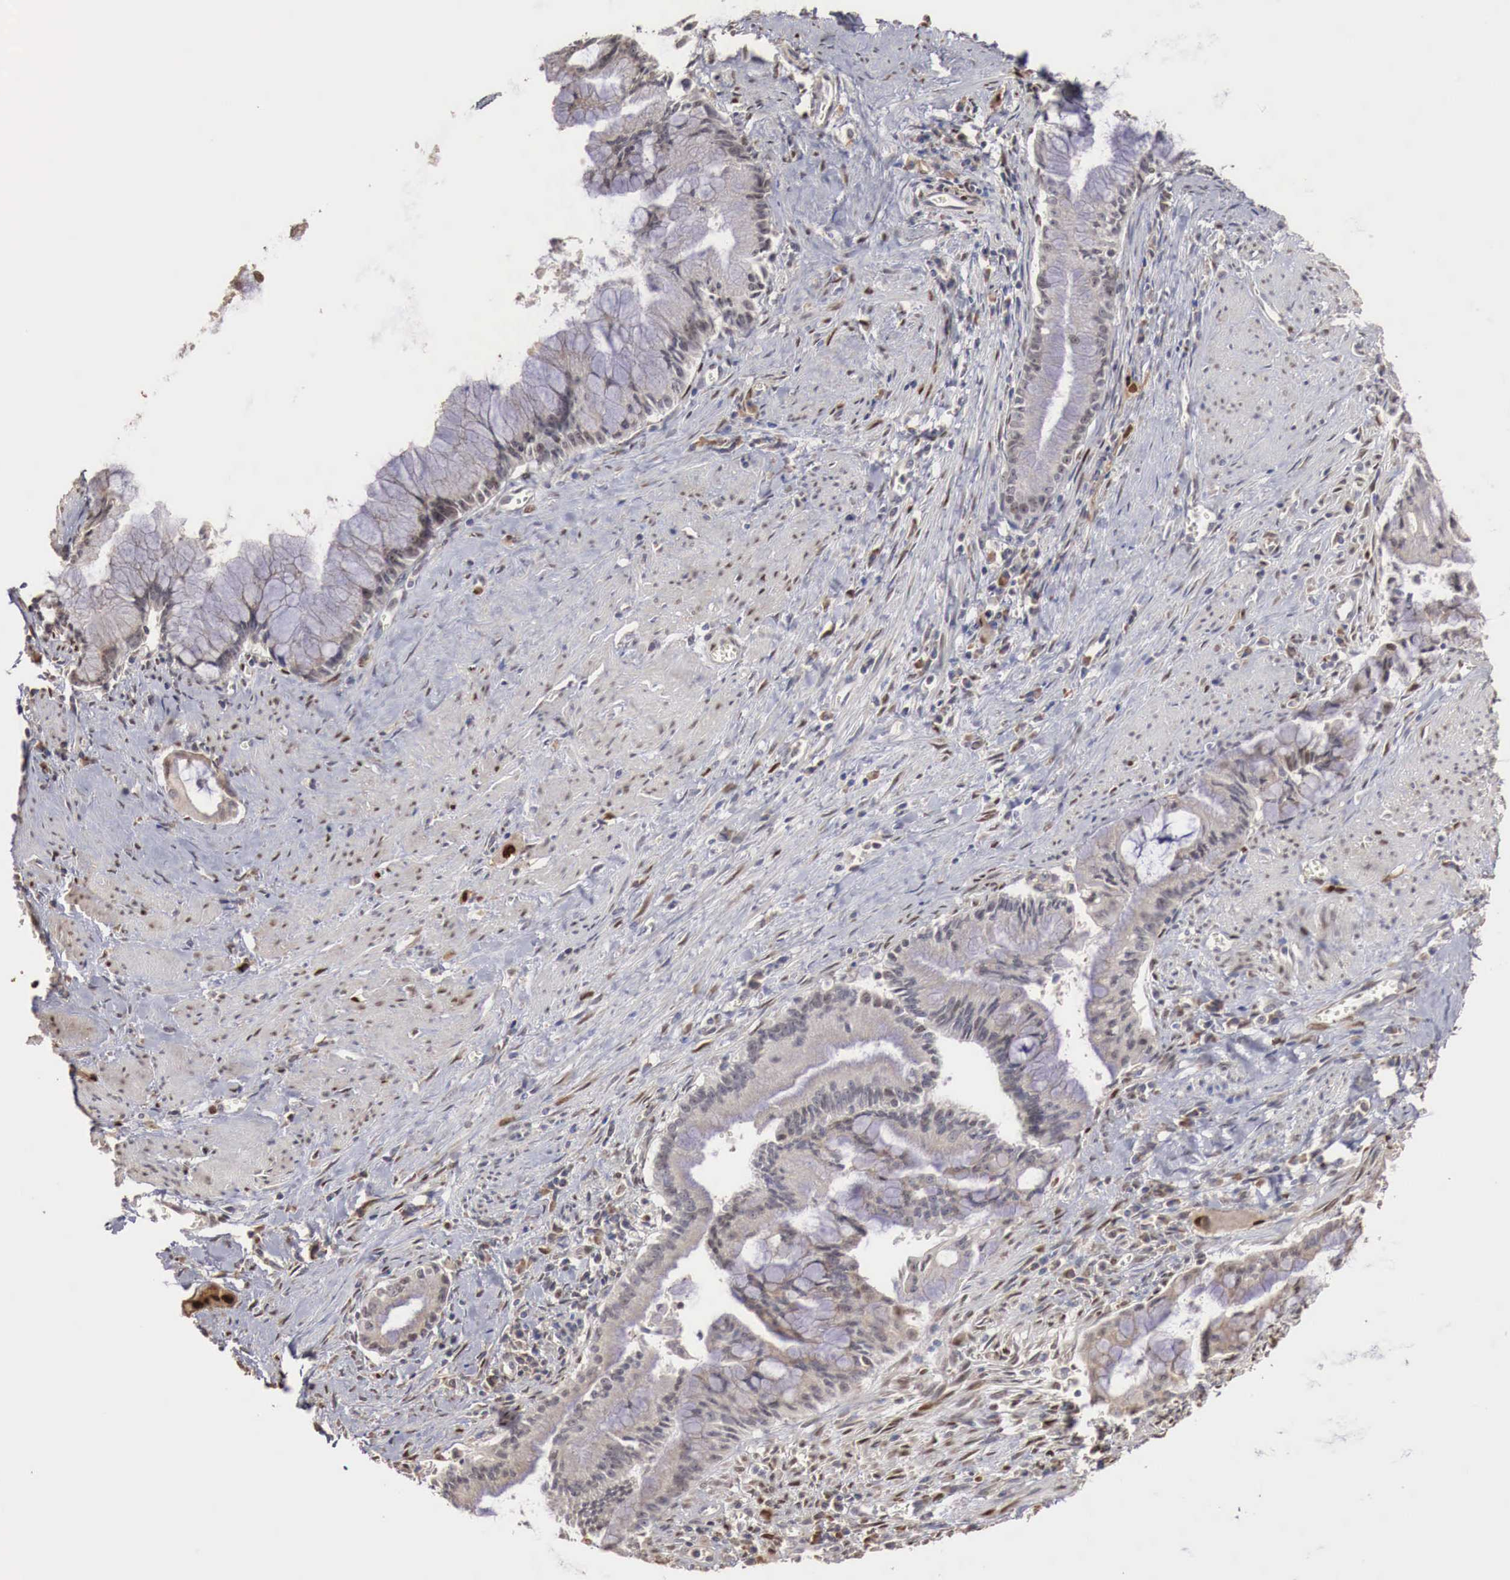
{"staining": {"intensity": "negative", "quantity": "none", "location": "none"}, "tissue": "pancreatic cancer", "cell_type": "Tumor cells", "image_type": "cancer", "snomed": [{"axis": "morphology", "description": "Adenocarcinoma, NOS"}, {"axis": "topography", "description": "Pancreas"}], "caption": "This is an immunohistochemistry image of human adenocarcinoma (pancreatic). There is no staining in tumor cells.", "gene": "KHDRBS2", "patient": {"sex": "male", "age": 59}}